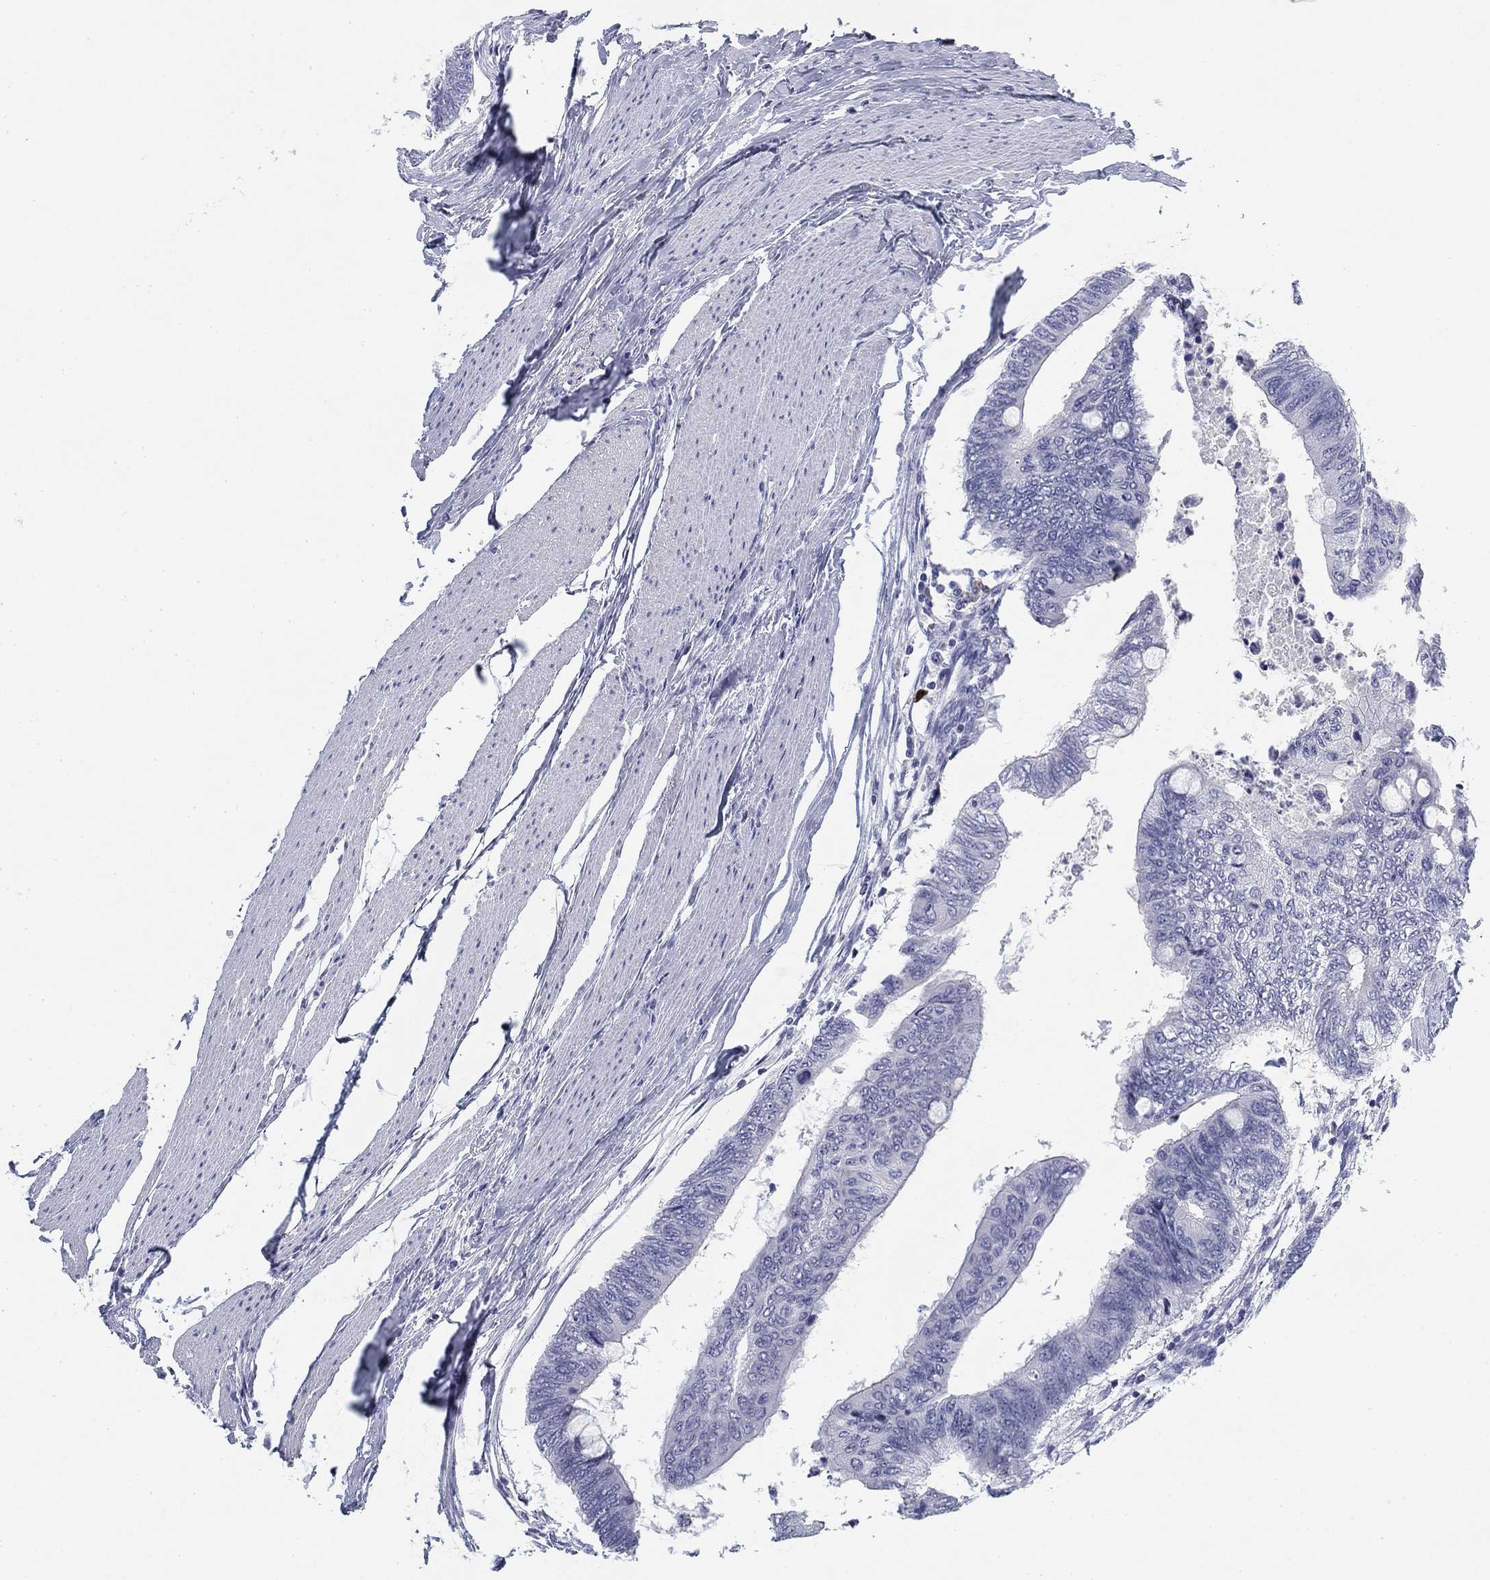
{"staining": {"intensity": "negative", "quantity": "none", "location": "none"}, "tissue": "colorectal cancer", "cell_type": "Tumor cells", "image_type": "cancer", "snomed": [{"axis": "morphology", "description": "Normal tissue, NOS"}, {"axis": "morphology", "description": "Adenocarcinoma, NOS"}, {"axis": "topography", "description": "Rectum"}, {"axis": "topography", "description": "Peripheral nerve tissue"}], "caption": "Tumor cells are negative for protein expression in human colorectal cancer (adenocarcinoma).", "gene": "CD79B", "patient": {"sex": "male", "age": 92}}